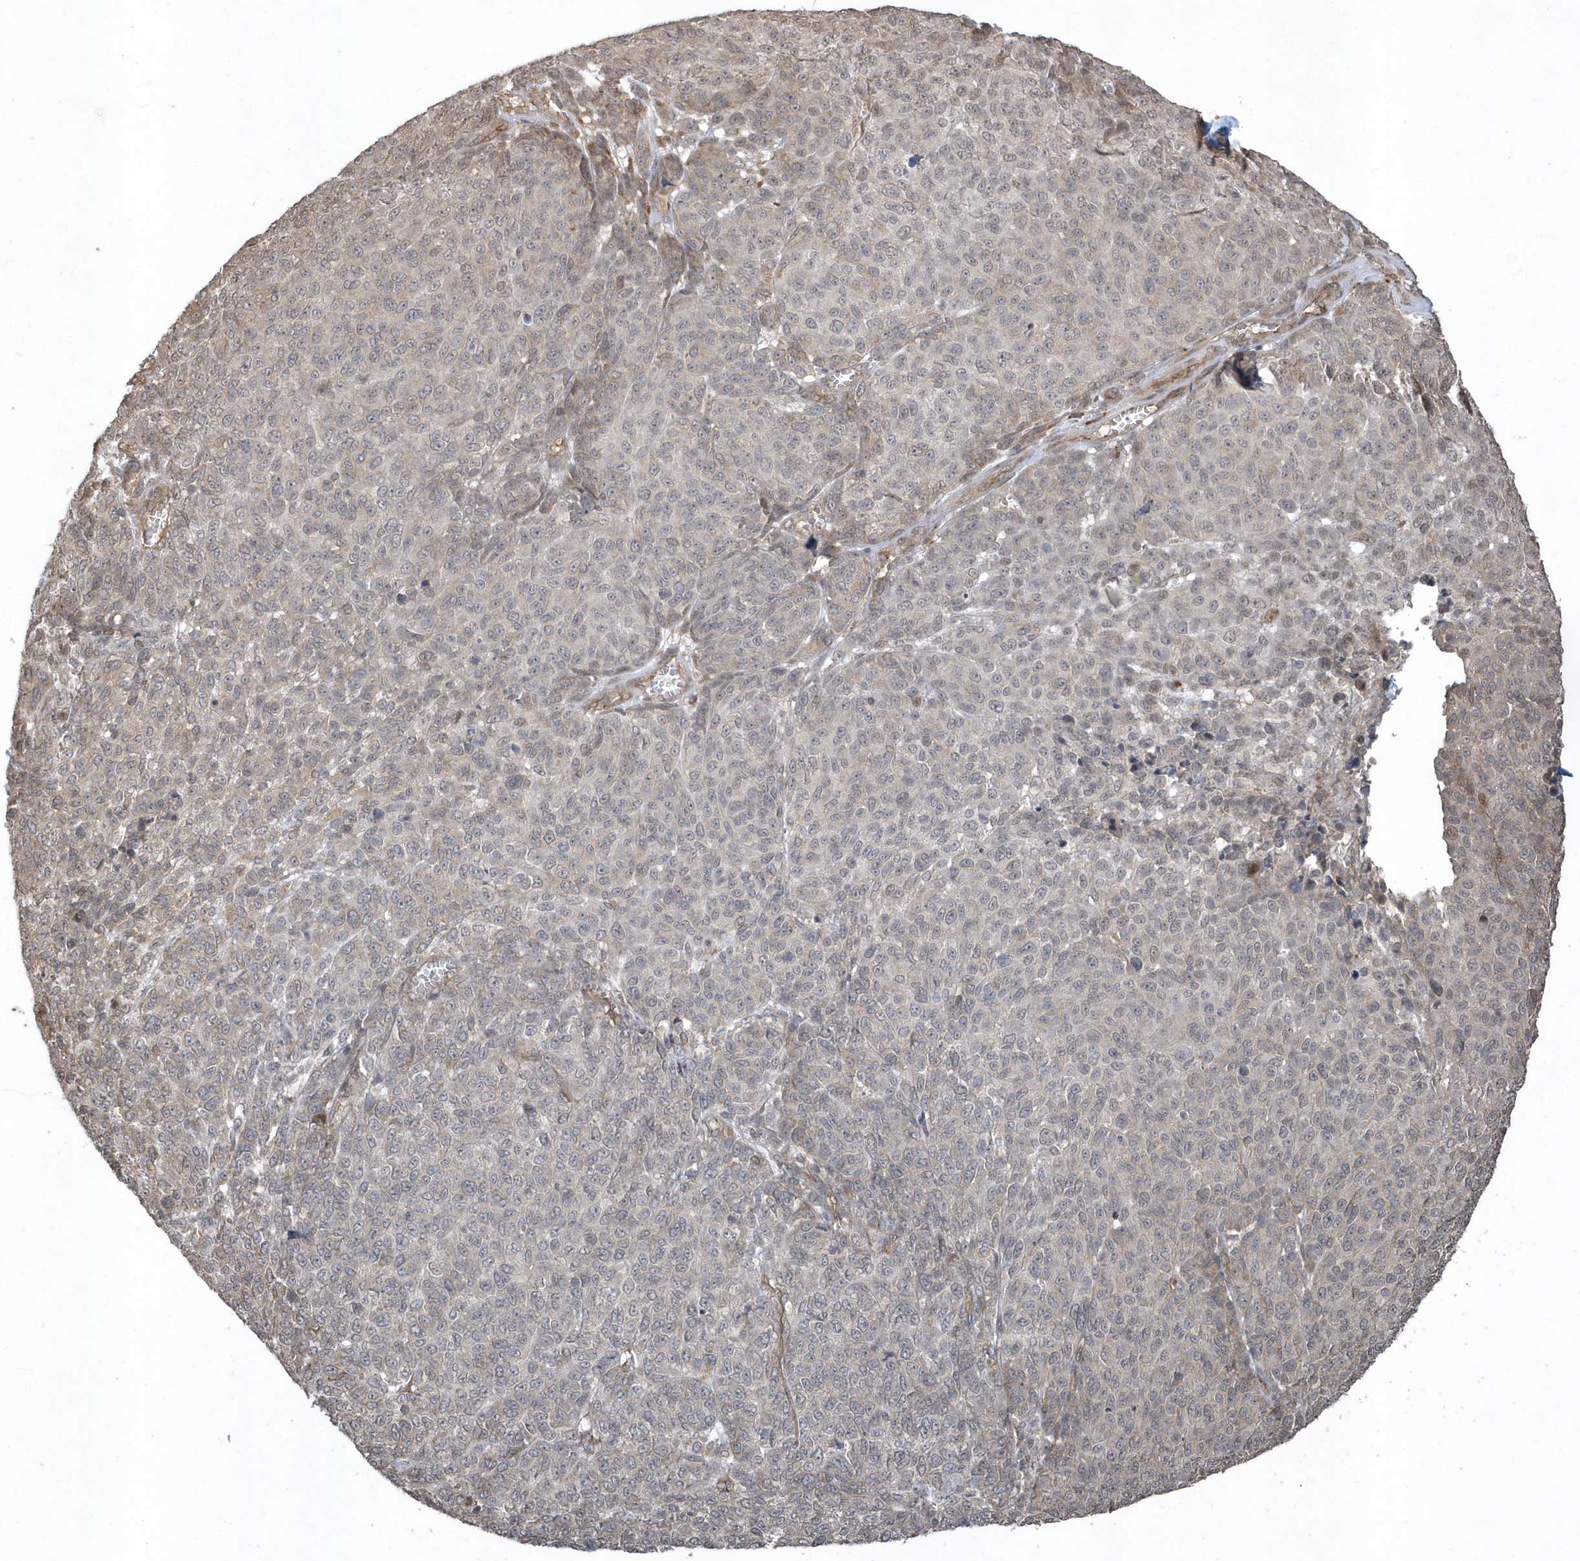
{"staining": {"intensity": "weak", "quantity": "25%-75%", "location": "cytoplasmic/membranous"}, "tissue": "melanoma", "cell_type": "Tumor cells", "image_type": "cancer", "snomed": [{"axis": "morphology", "description": "Malignant melanoma, NOS"}, {"axis": "topography", "description": "Skin"}], "caption": "Immunohistochemistry (IHC) image of human melanoma stained for a protein (brown), which shows low levels of weak cytoplasmic/membranous expression in approximately 25%-75% of tumor cells.", "gene": "HERPUD1", "patient": {"sex": "male", "age": 49}}